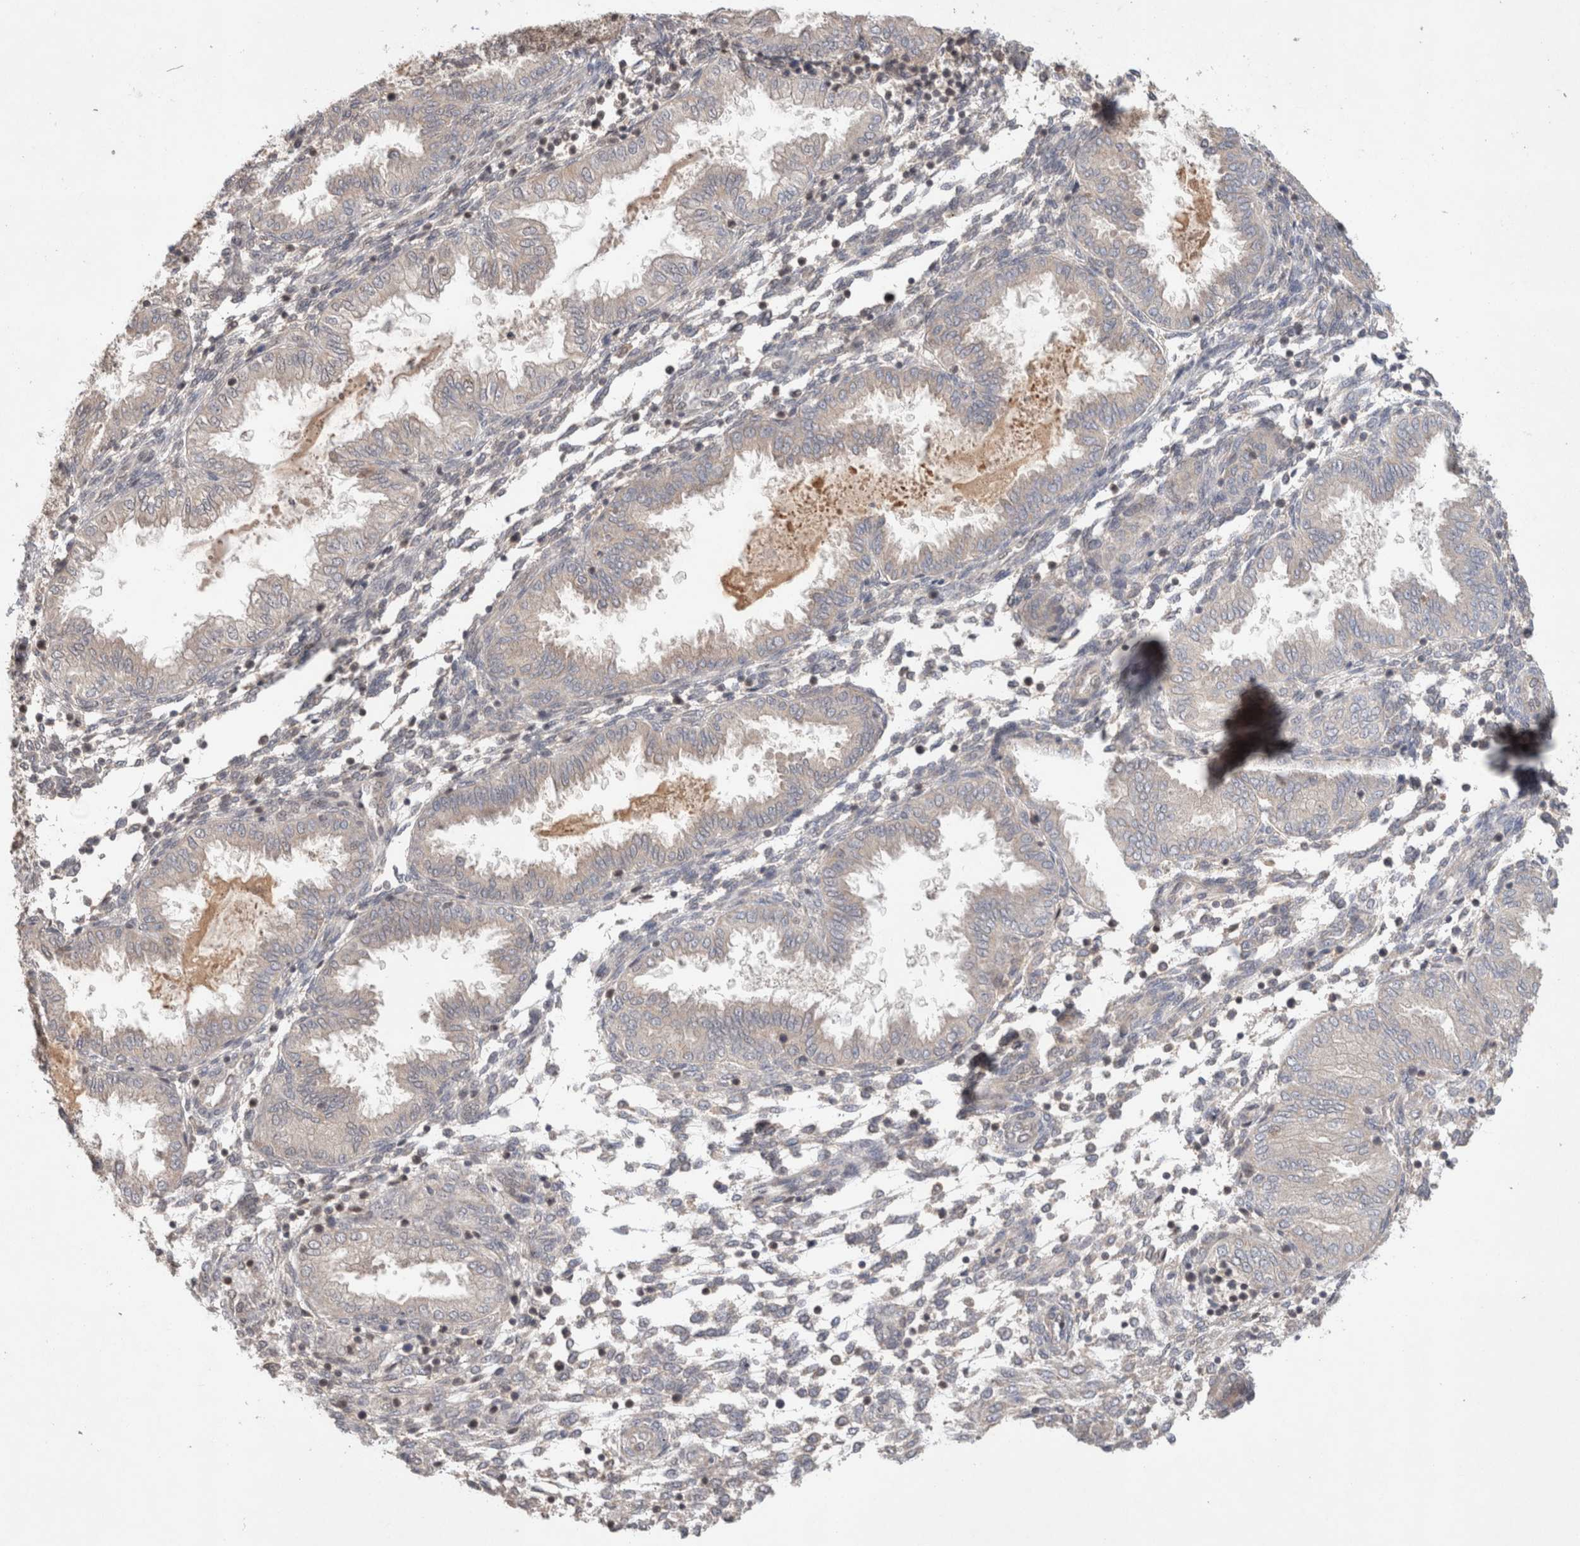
{"staining": {"intensity": "negative", "quantity": "none", "location": "none"}, "tissue": "endometrium", "cell_type": "Cells in endometrial stroma", "image_type": "normal", "snomed": [{"axis": "morphology", "description": "Normal tissue, NOS"}, {"axis": "topography", "description": "Endometrium"}], "caption": "Human endometrium stained for a protein using immunohistochemistry shows no expression in cells in endometrial stroma.", "gene": "SYDE2", "patient": {"sex": "female", "age": 33}}